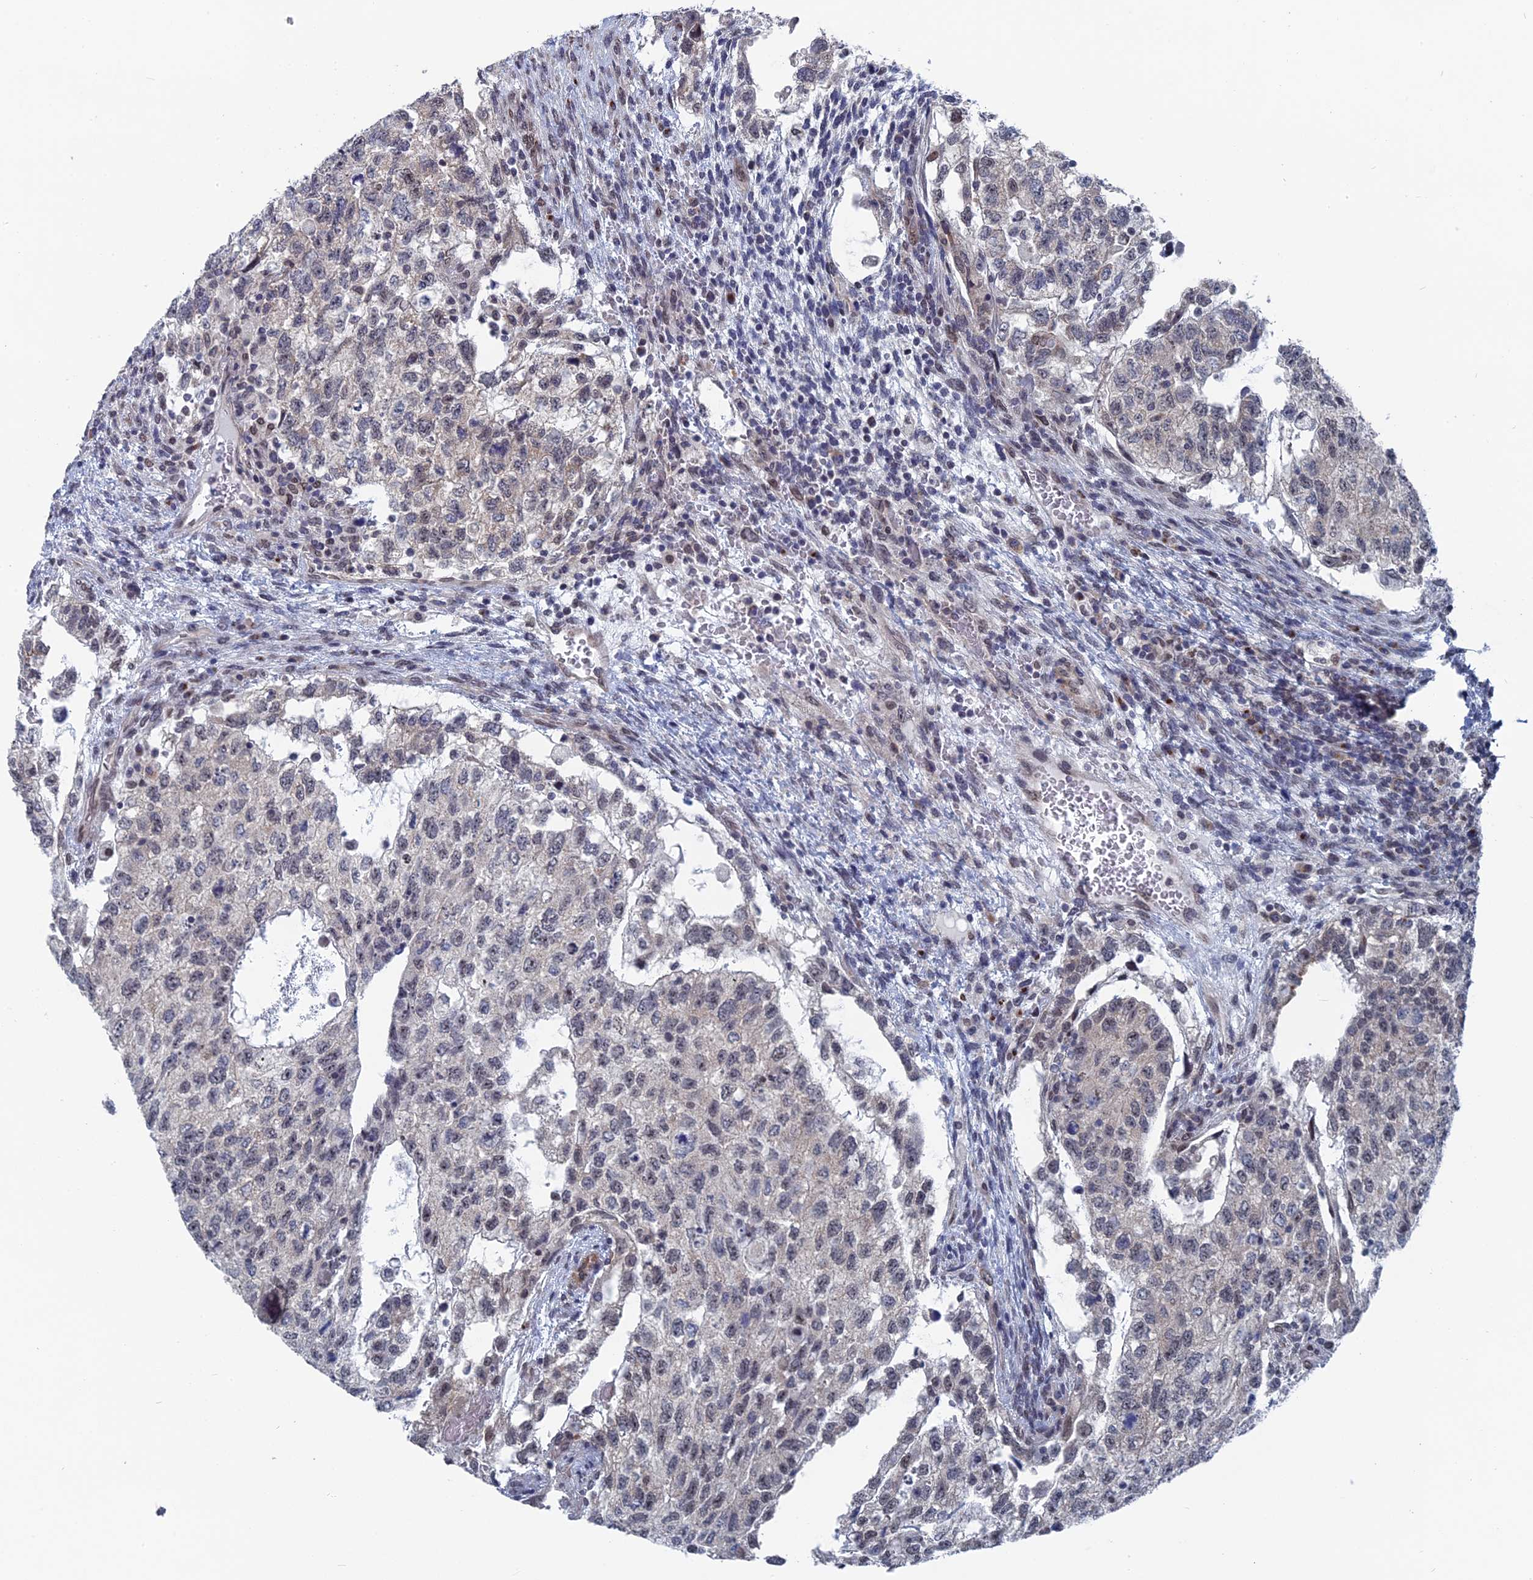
{"staining": {"intensity": "moderate", "quantity": "<25%", "location": "cytoplasmic/membranous"}, "tissue": "testis cancer", "cell_type": "Tumor cells", "image_type": "cancer", "snomed": [{"axis": "morphology", "description": "Normal tissue, NOS"}, {"axis": "morphology", "description": "Carcinoma, Embryonal, NOS"}, {"axis": "topography", "description": "Testis"}], "caption": "A low amount of moderate cytoplasmic/membranous positivity is appreciated in approximately <25% of tumor cells in testis cancer tissue.", "gene": "MTRF1", "patient": {"sex": "male", "age": 36}}